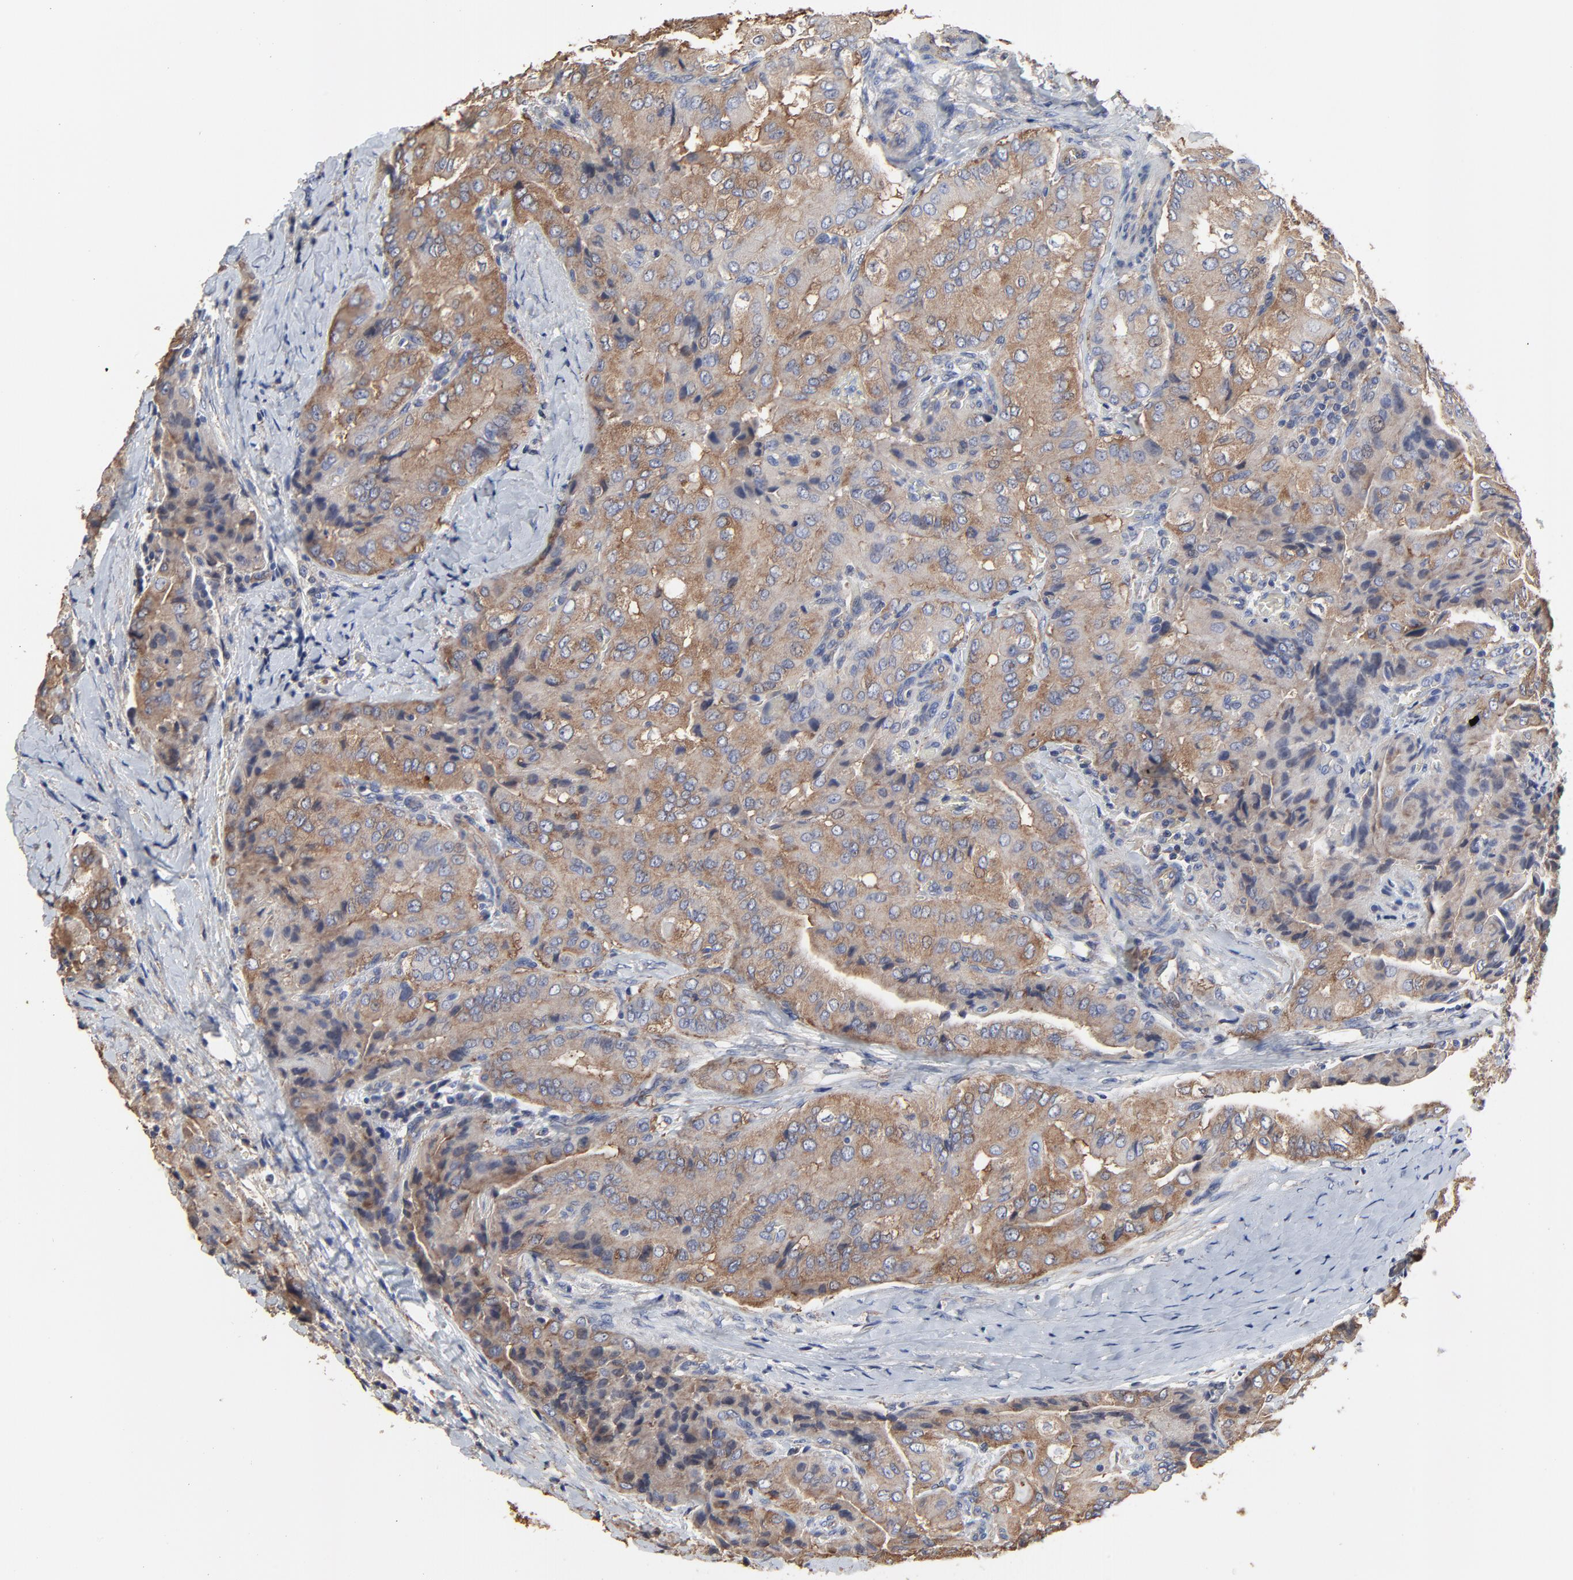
{"staining": {"intensity": "moderate", "quantity": ">75%", "location": "cytoplasmic/membranous"}, "tissue": "thyroid cancer", "cell_type": "Tumor cells", "image_type": "cancer", "snomed": [{"axis": "morphology", "description": "Papillary adenocarcinoma, NOS"}, {"axis": "topography", "description": "Thyroid gland"}], "caption": "Immunohistochemical staining of papillary adenocarcinoma (thyroid) reveals medium levels of moderate cytoplasmic/membranous protein positivity in about >75% of tumor cells.", "gene": "NXF3", "patient": {"sex": "female", "age": 71}}